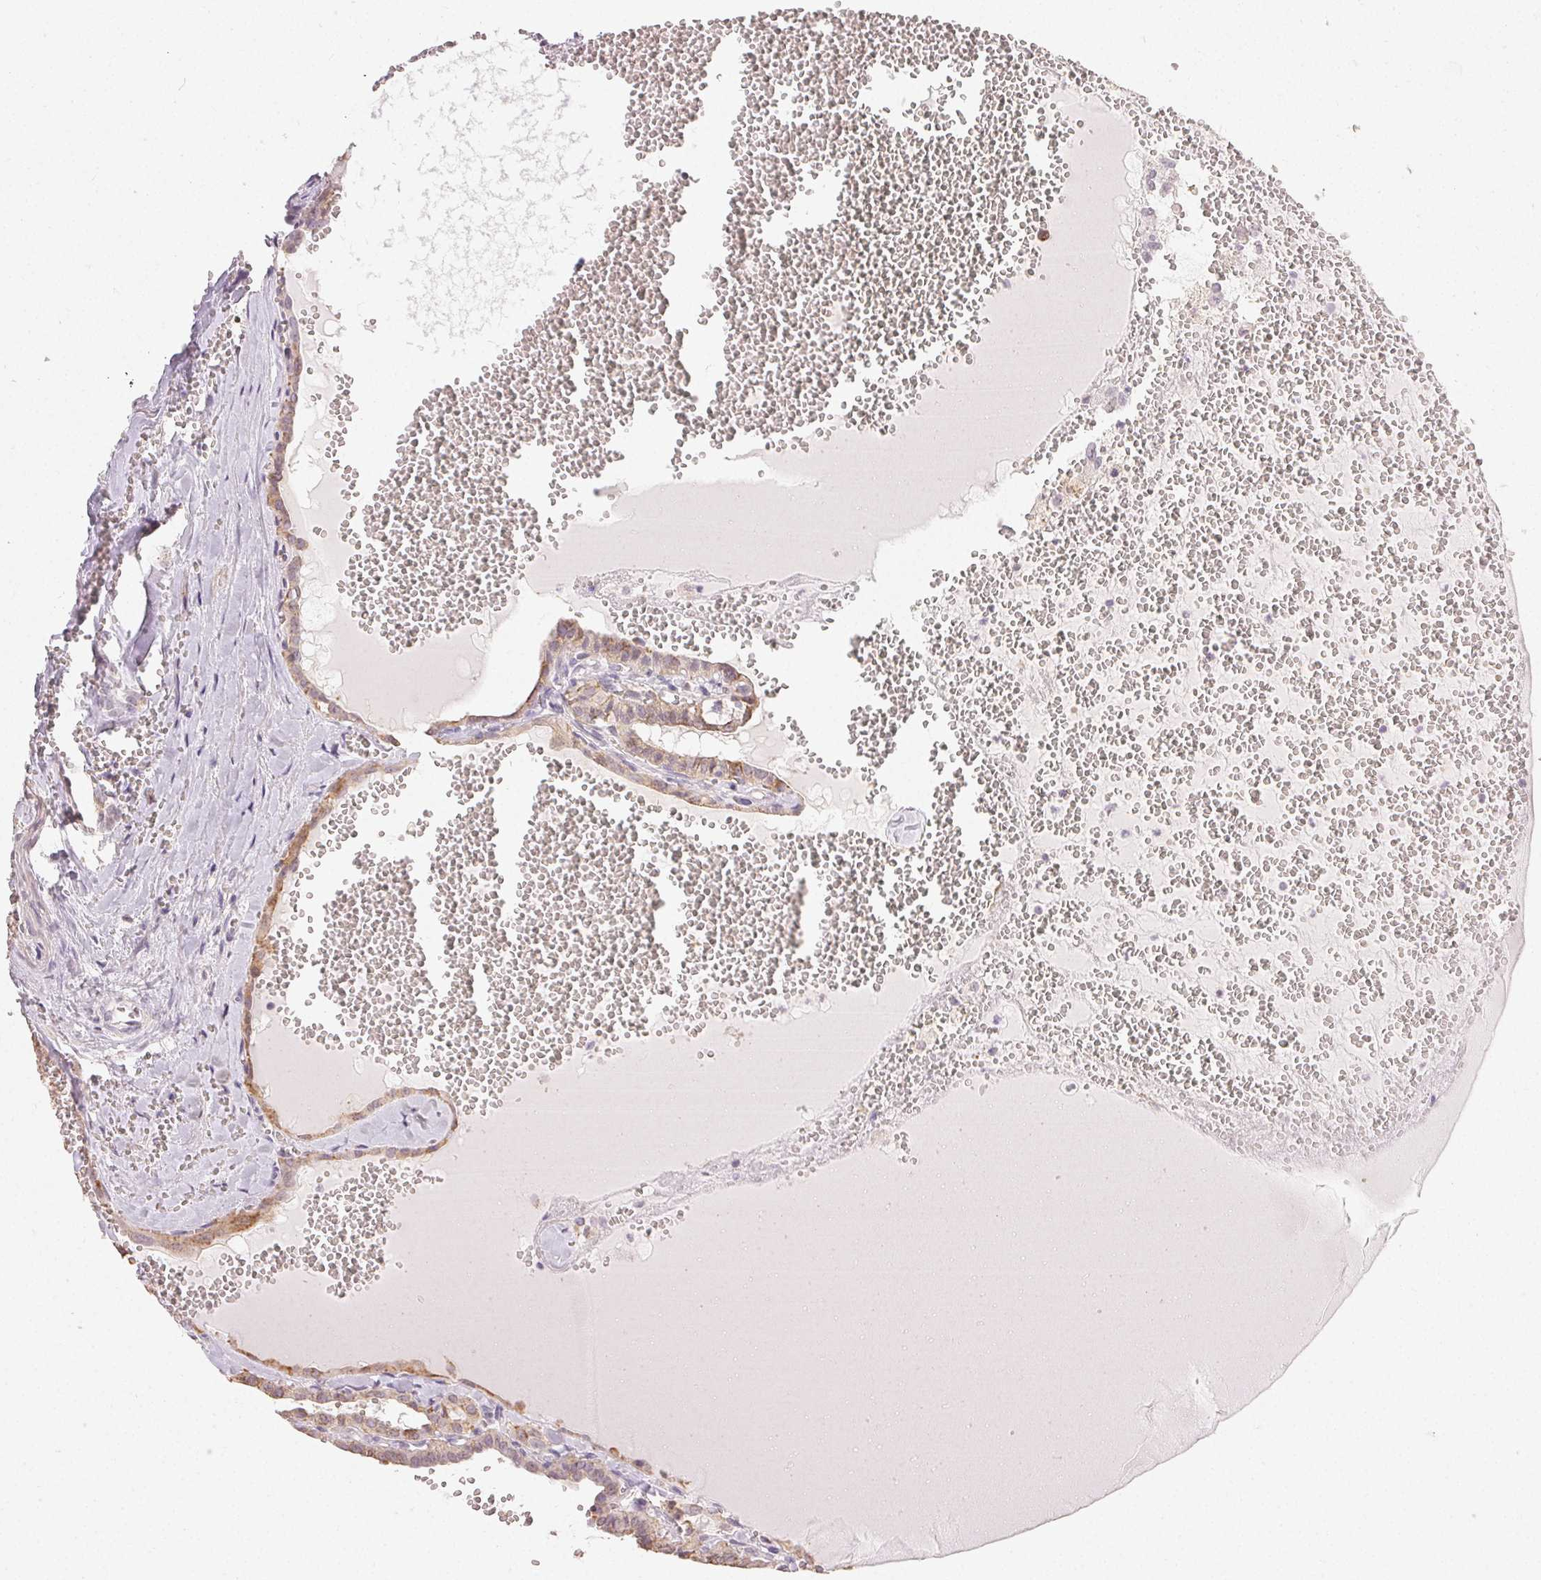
{"staining": {"intensity": "weak", "quantity": "<25%", "location": "cytoplasmic/membranous"}, "tissue": "thyroid cancer", "cell_type": "Tumor cells", "image_type": "cancer", "snomed": [{"axis": "morphology", "description": "Papillary adenocarcinoma, NOS"}, {"axis": "topography", "description": "Thyroid gland"}], "caption": "This is an immunohistochemistry histopathology image of thyroid papillary adenocarcinoma. There is no staining in tumor cells.", "gene": "TMEM174", "patient": {"sex": "female", "age": 21}}